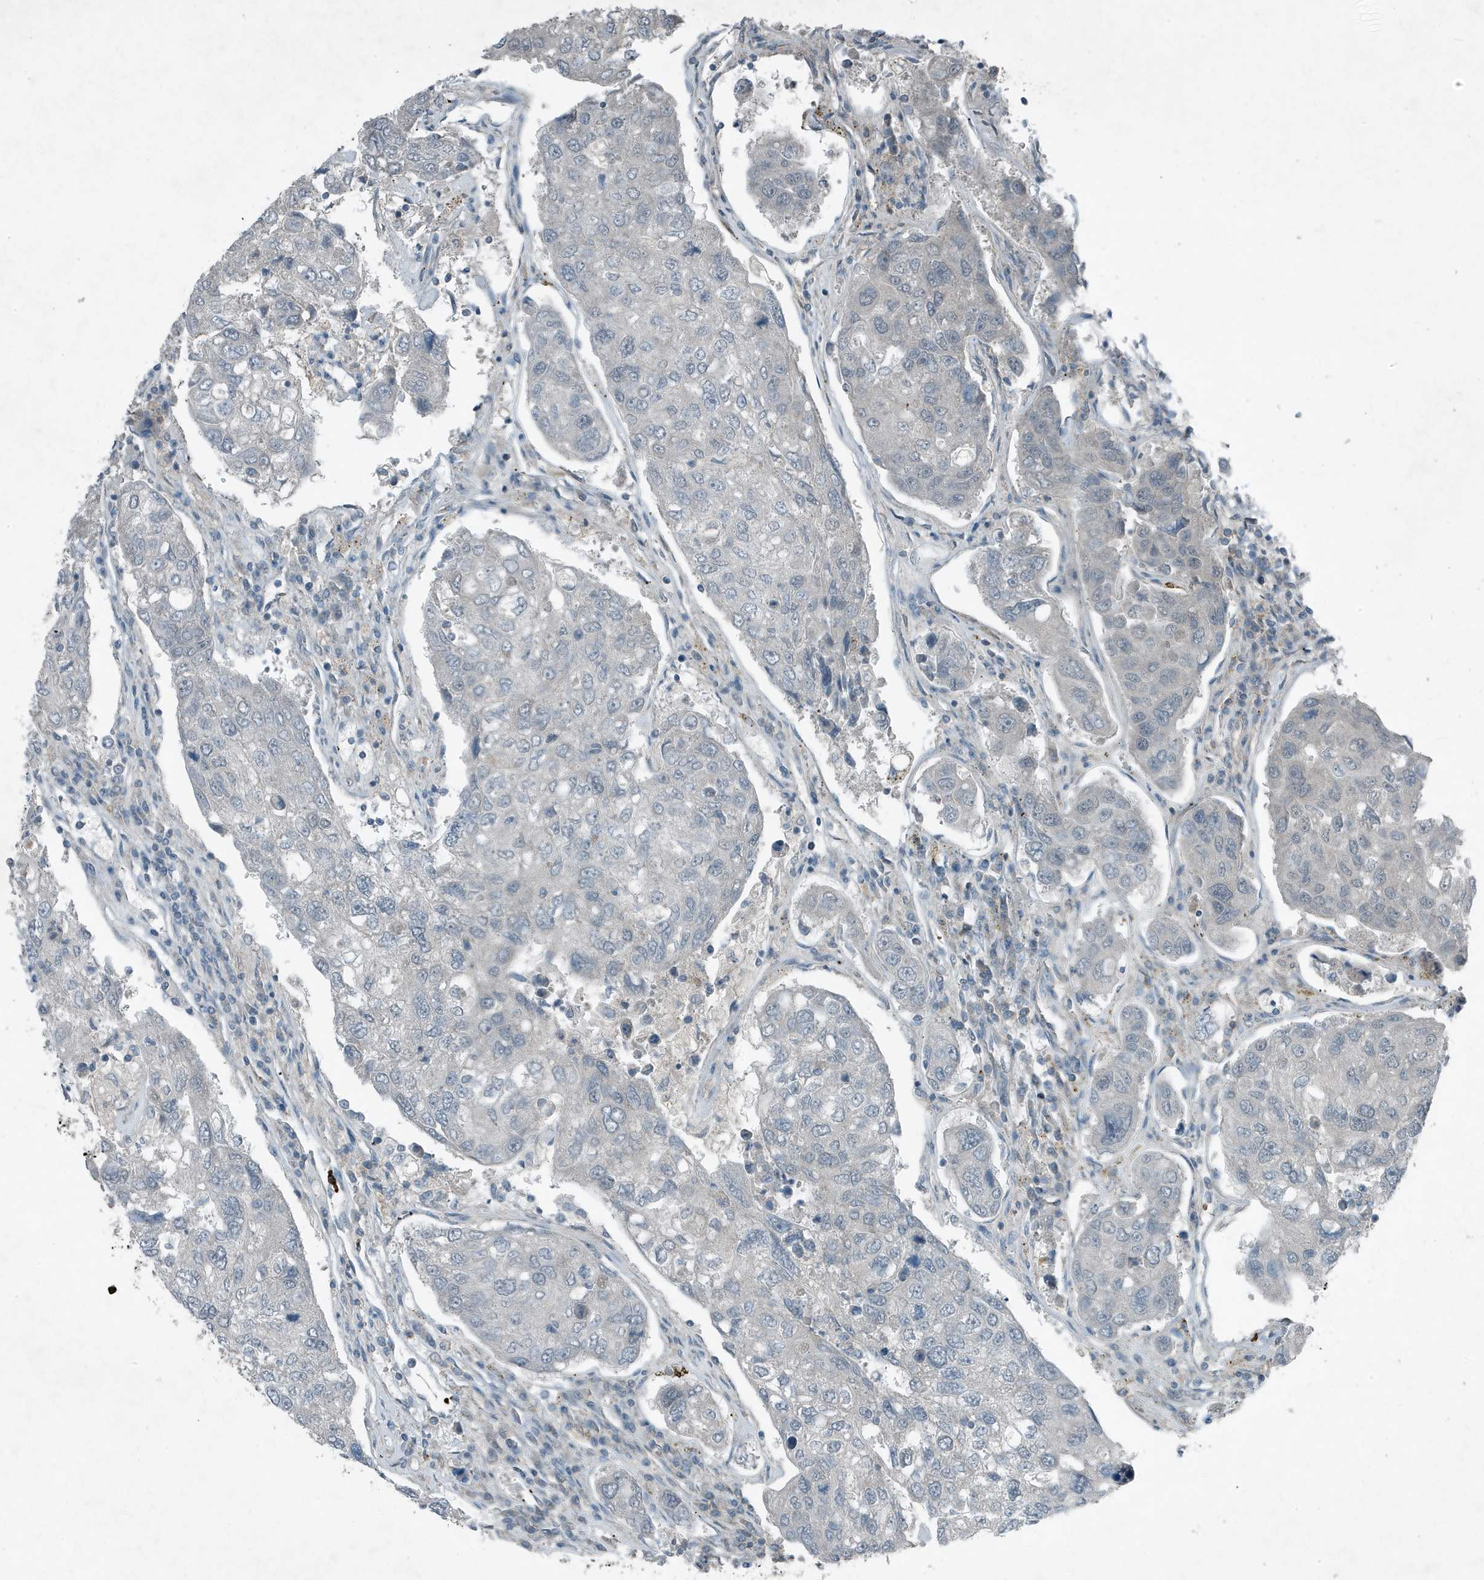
{"staining": {"intensity": "negative", "quantity": "none", "location": "none"}, "tissue": "urothelial cancer", "cell_type": "Tumor cells", "image_type": "cancer", "snomed": [{"axis": "morphology", "description": "Urothelial carcinoma, High grade"}, {"axis": "topography", "description": "Lymph node"}, {"axis": "topography", "description": "Urinary bladder"}], "caption": "This micrograph is of urothelial carcinoma (high-grade) stained with IHC to label a protein in brown with the nuclei are counter-stained blue. There is no staining in tumor cells.", "gene": "DAPP1", "patient": {"sex": "male", "age": 51}}